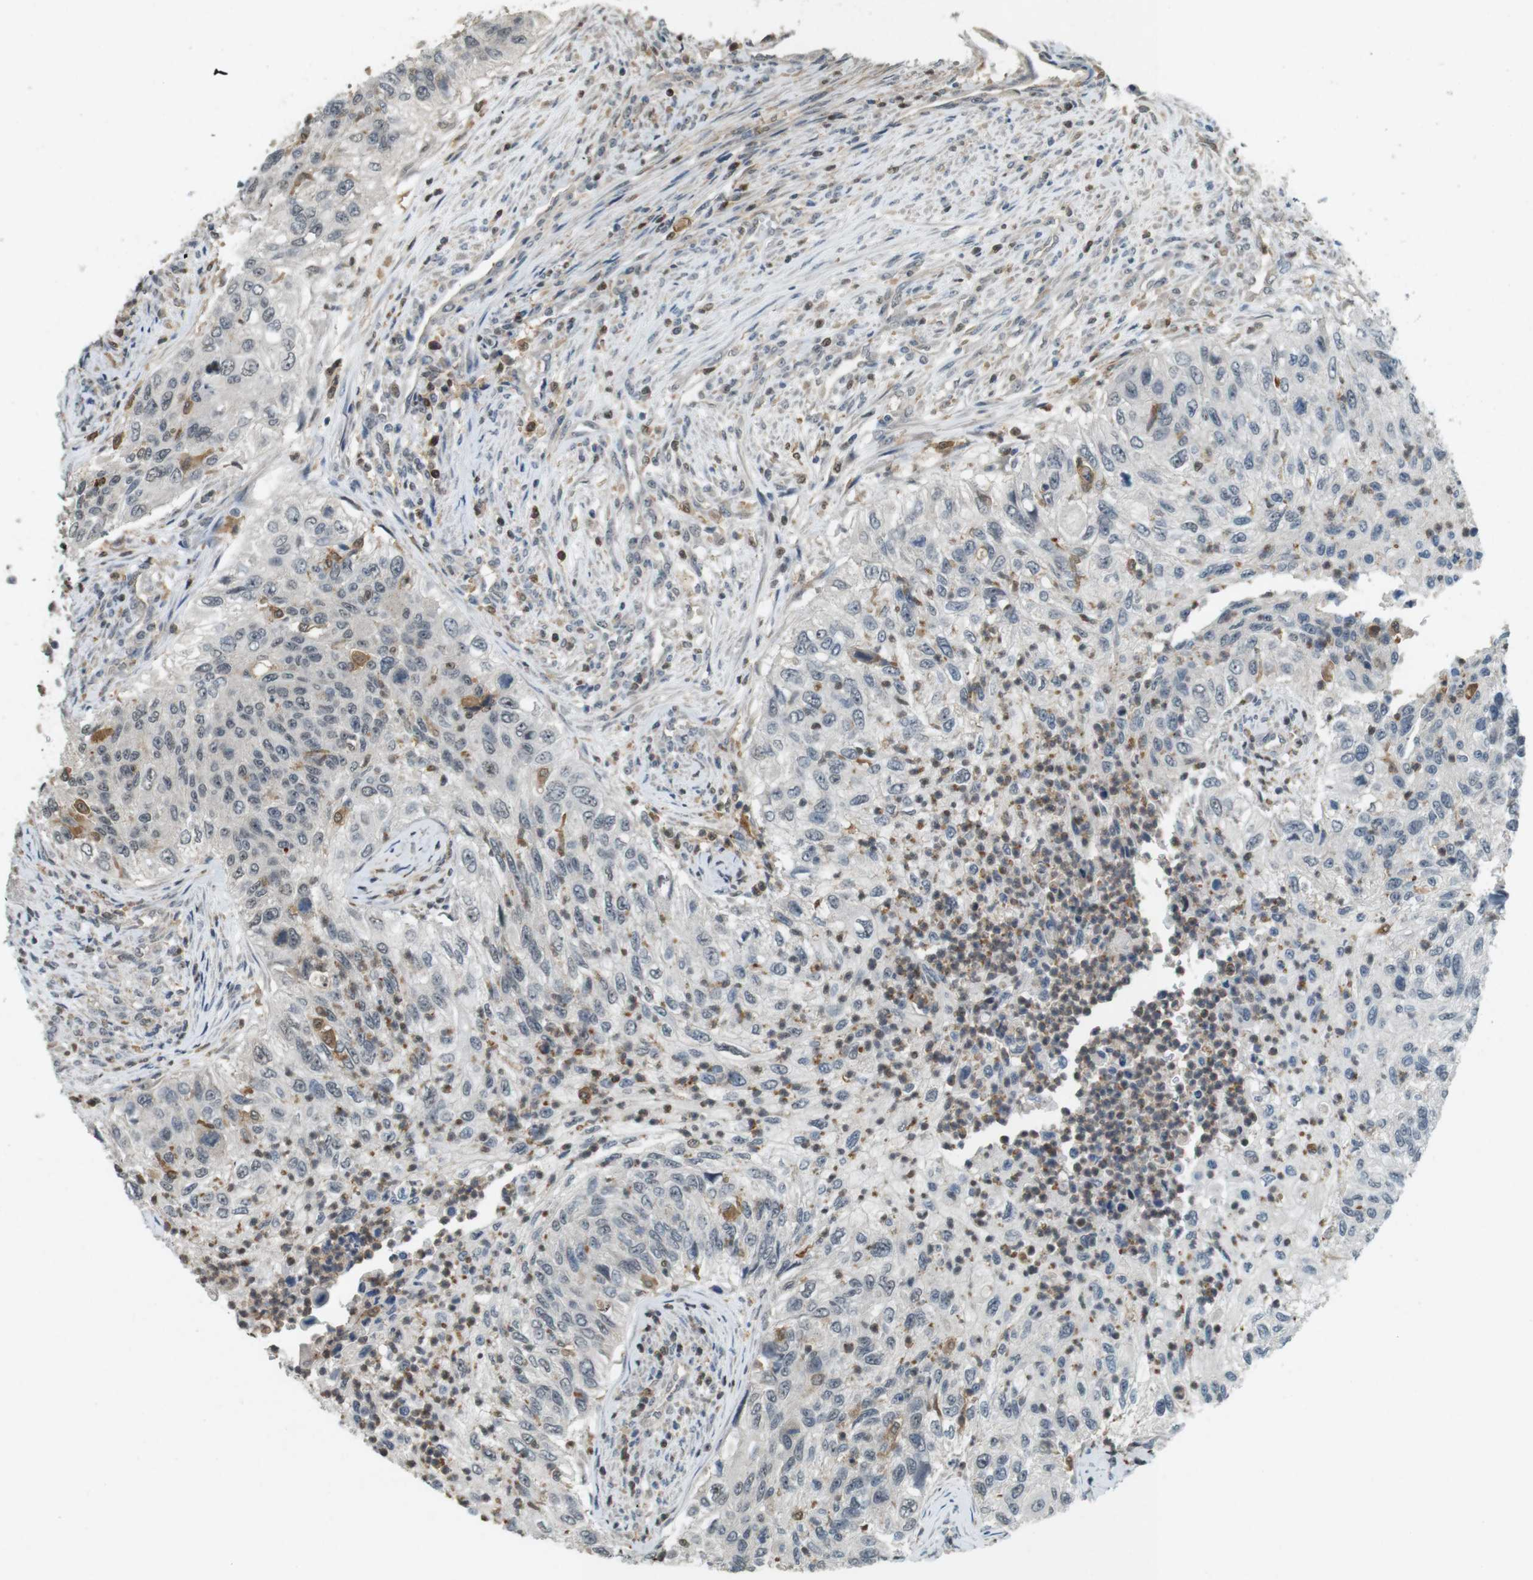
{"staining": {"intensity": "negative", "quantity": "none", "location": "none"}, "tissue": "urothelial cancer", "cell_type": "Tumor cells", "image_type": "cancer", "snomed": [{"axis": "morphology", "description": "Urothelial carcinoma, High grade"}, {"axis": "topography", "description": "Urinary bladder"}], "caption": "Protein analysis of high-grade urothelial carcinoma shows no significant staining in tumor cells.", "gene": "CDK14", "patient": {"sex": "female", "age": 60}}